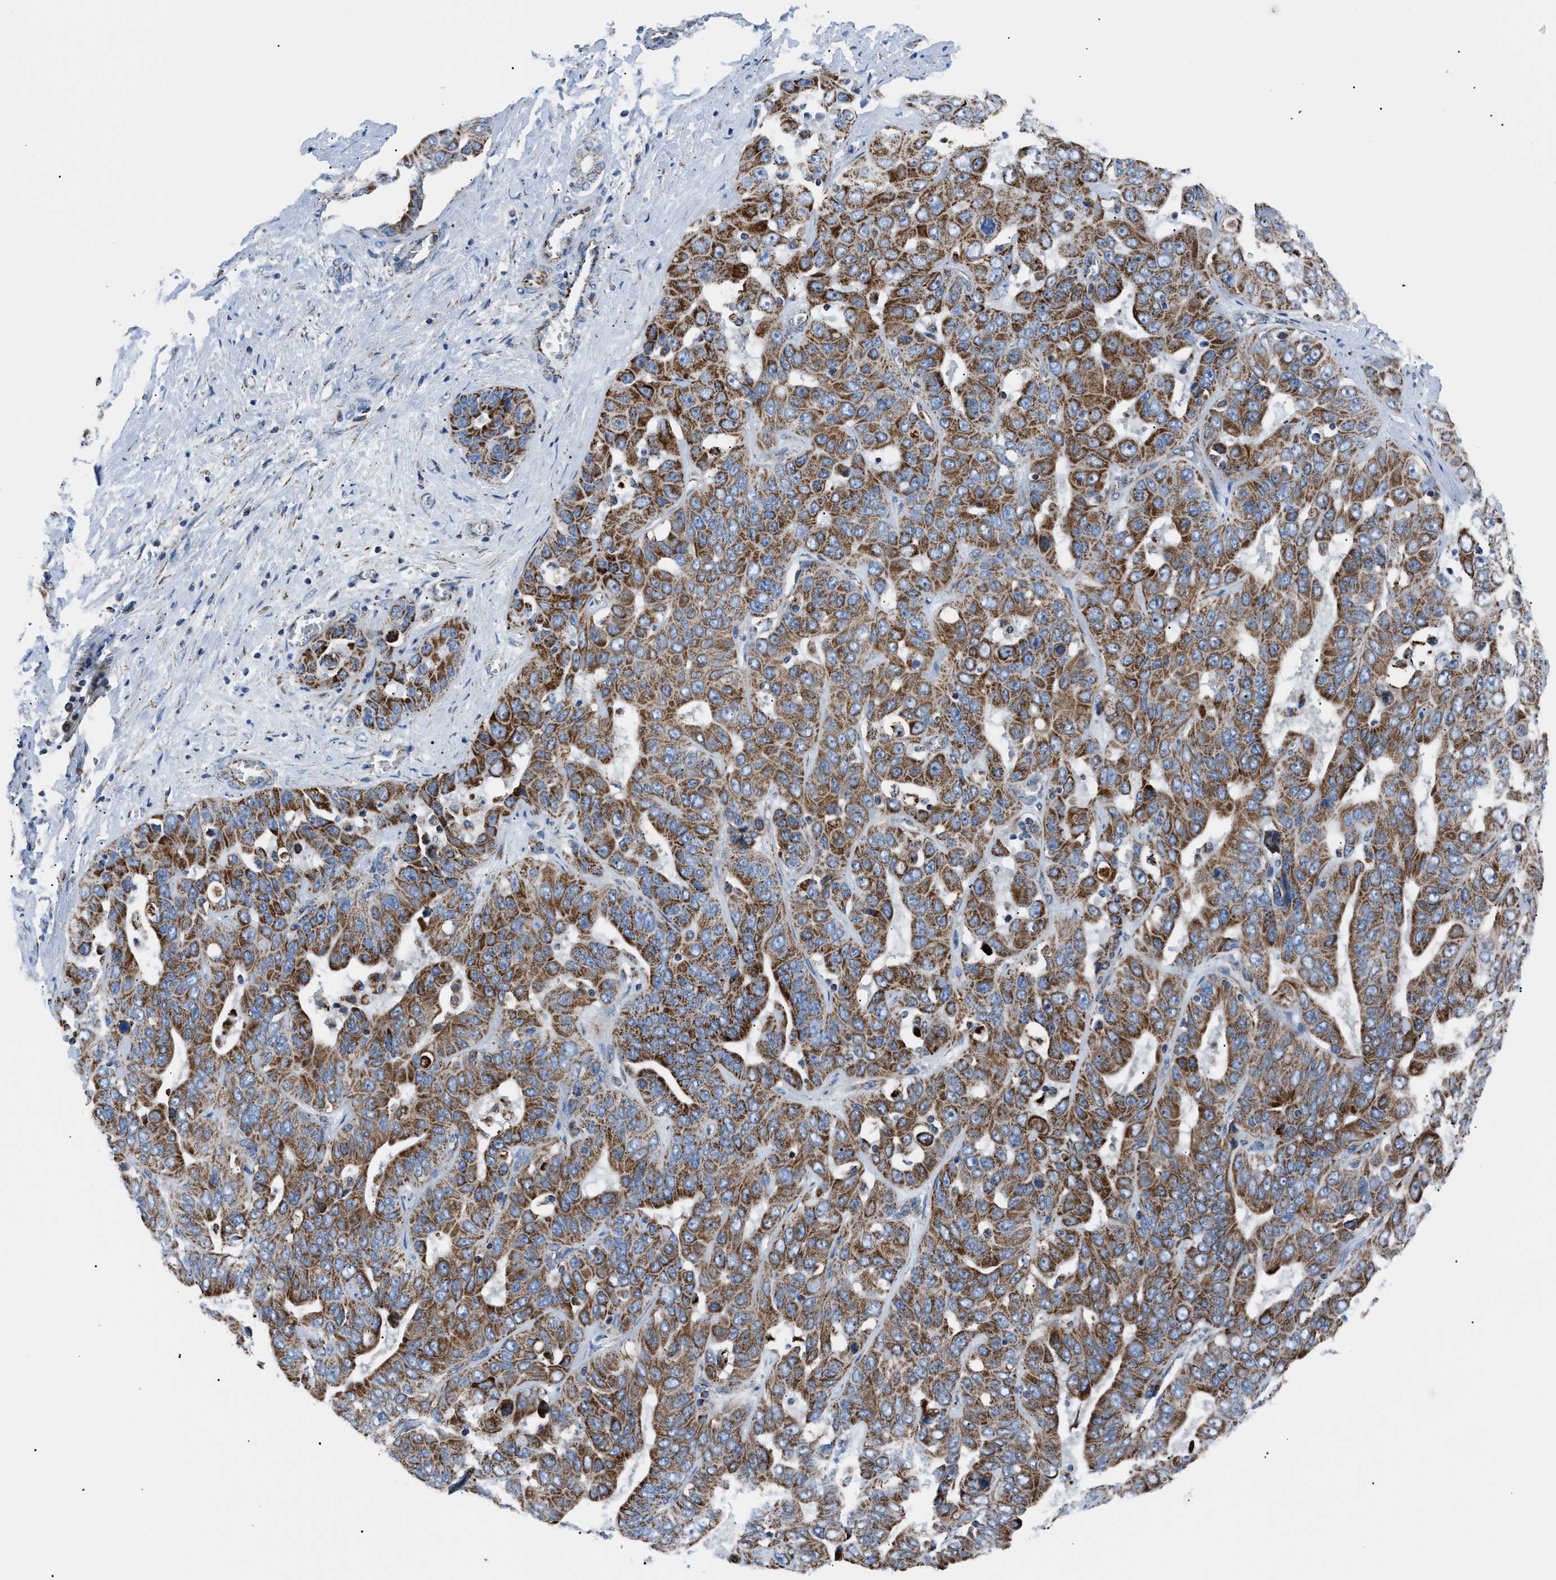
{"staining": {"intensity": "strong", "quantity": ">75%", "location": "cytoplasmic/membranous"}, "tissue": "liver cancer", "cell_type": "Tumor cells", "image_type": "cancer", "snomed": [{"axis": "morphology", "description": "Cholangiocarcinoma"}, {"axis": "topography", "description": "Liver"}], "caption": "Protein staining of cholangiocarcinoma (liver) tissue shows strong cytoplasmic/membranous positivity in approximately >75% of tumor cells.", "gene": "PHB2", "patient": {"sex": "female", "age": 52}}